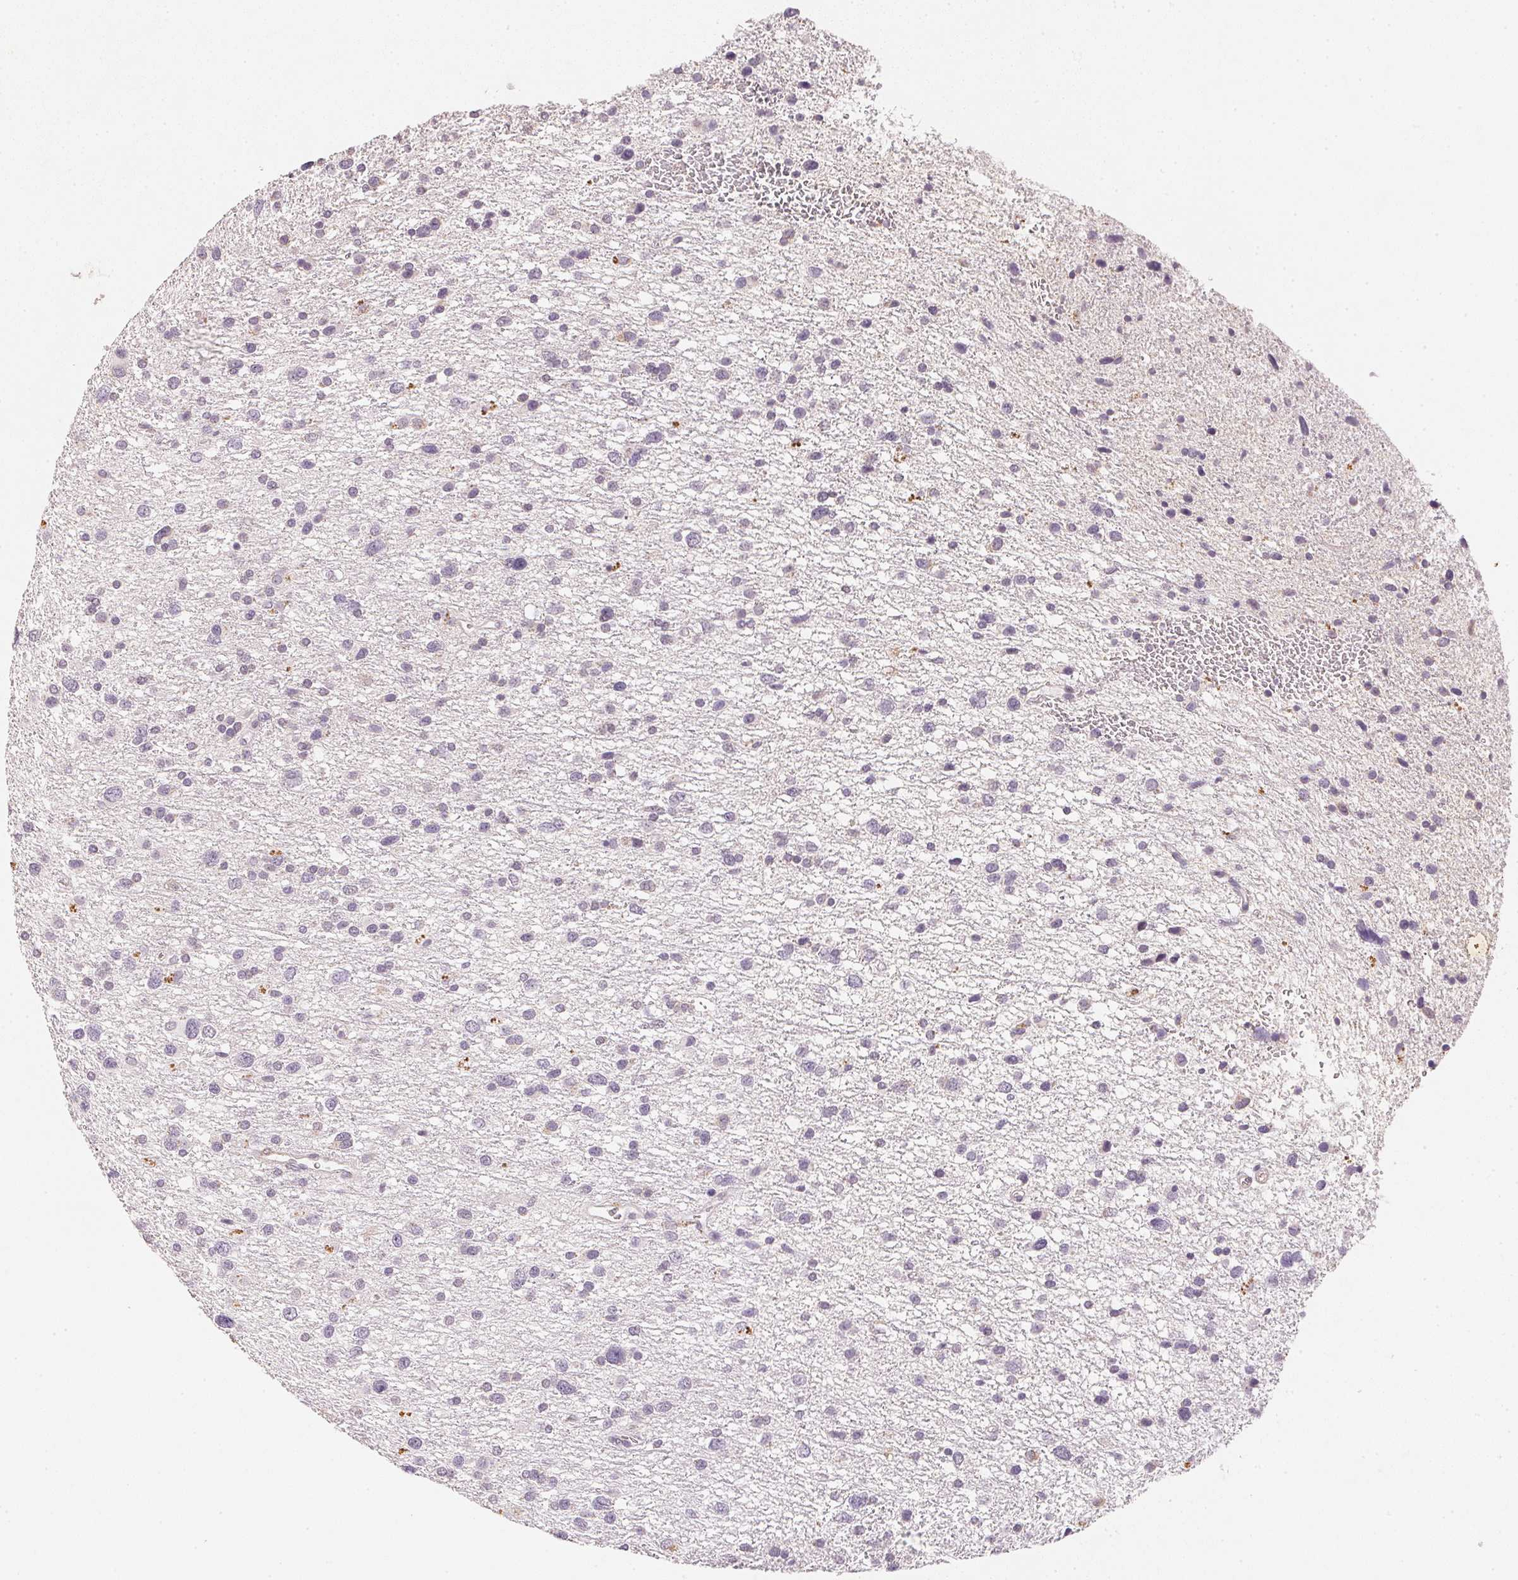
{"staining": {"intensity": "negative", "quantity": "none", "location": "none"}, "tissue": "glioma", "cell_type": "Tumor cells", "image_type": "cancer", "snomed": [{"axis": "morphology", "description": "Glioma, malignant, Low grade"}, {"axis": "topography", "description": "Brain"}], "caption": "The photomicrograph shows no significant expression in tumor cells of glioma.", "gene": "SMTN", "patient": {"sex": "female", "age": 55}}